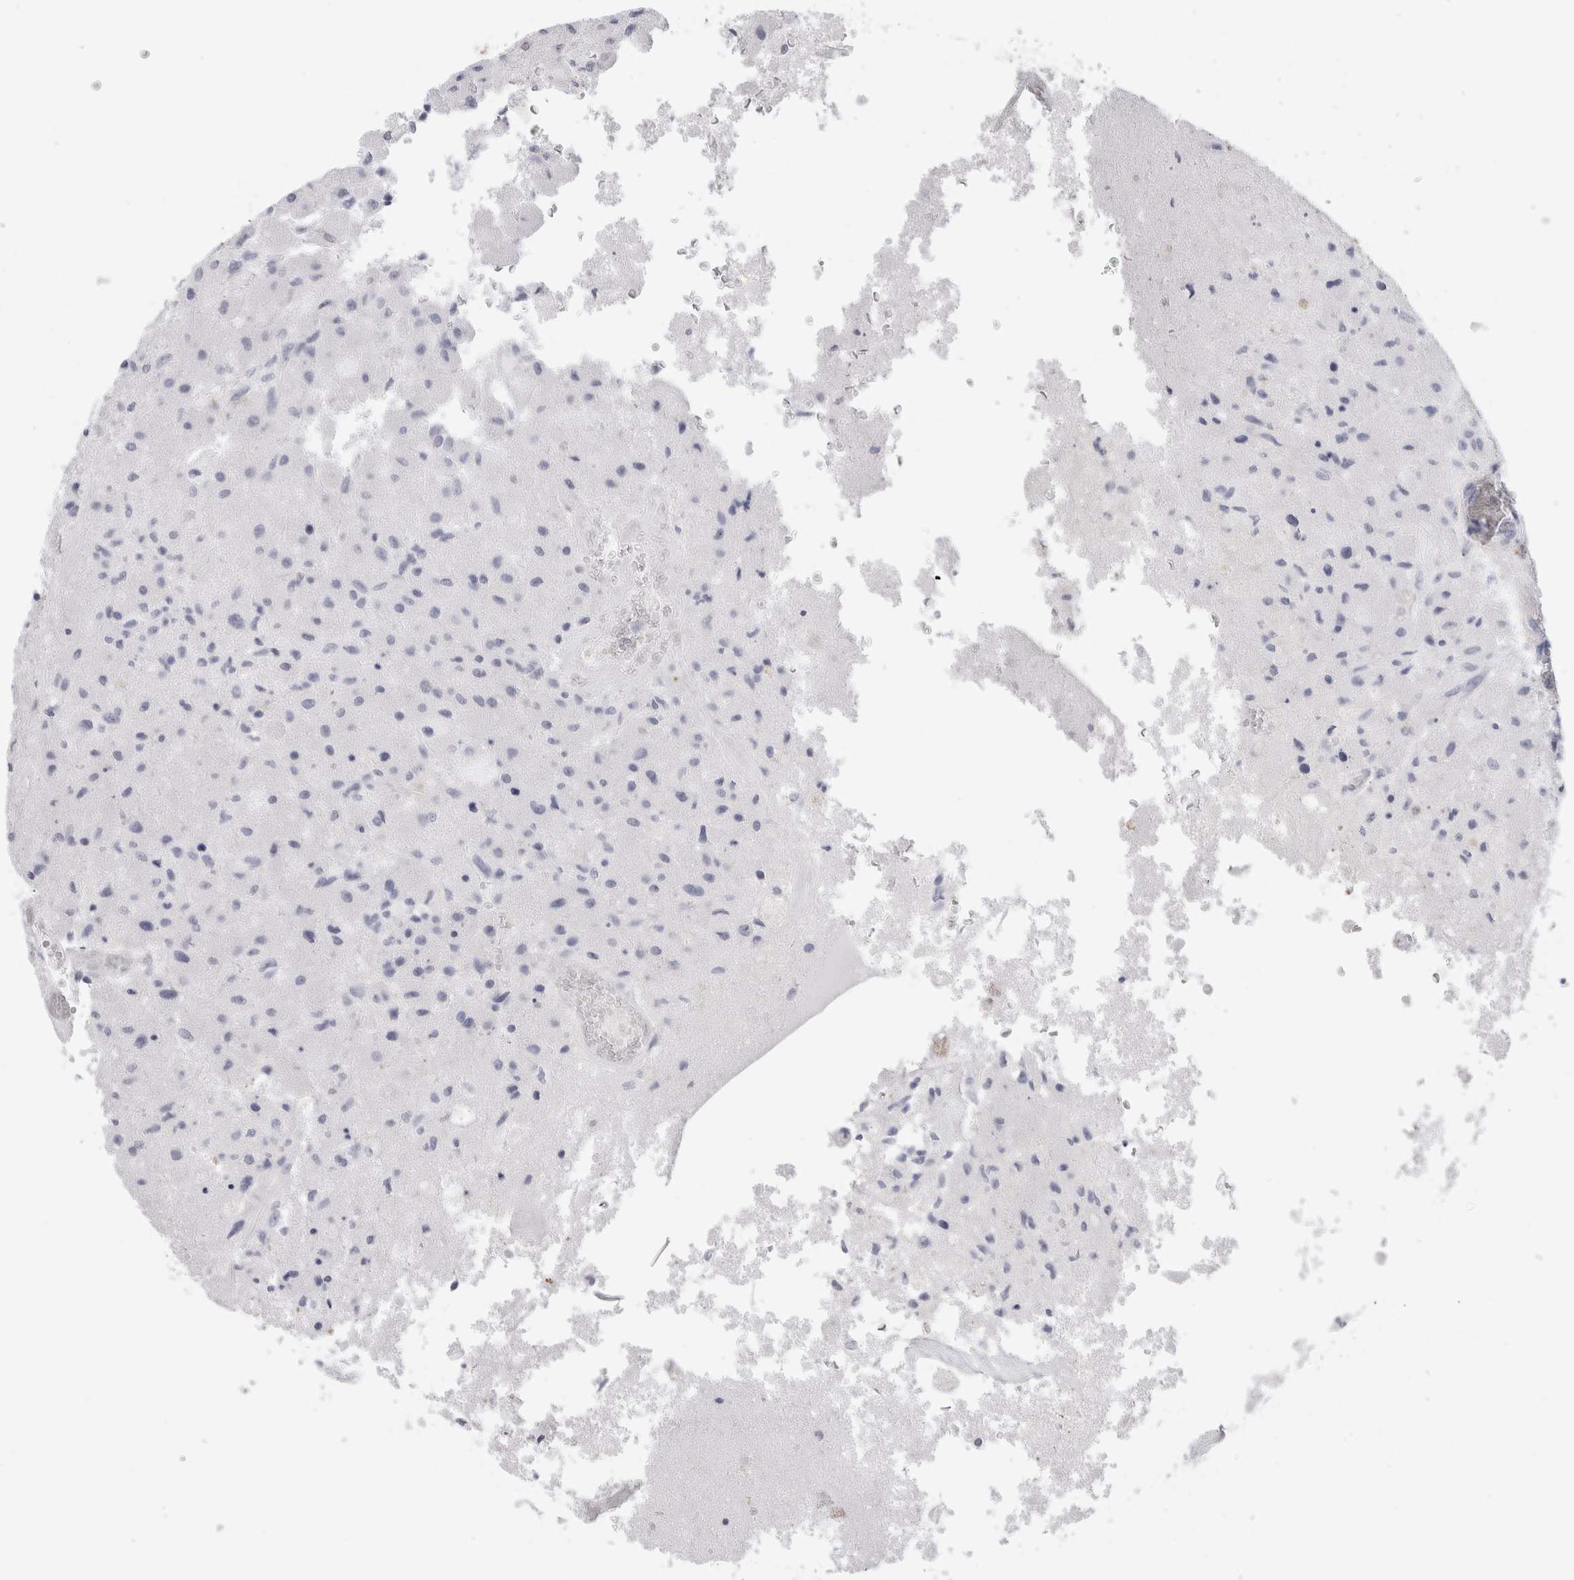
{"staining": {"intensity": "negative", "quantity": "none", "location": "none"}, "tissue": "glioma", "cell_type": "Tumor cells", "image_type": "cancer", "snomed": [{"axis": "morphology", "description": "Normal tissue, NOS"}, {"axis": "morphology", "description": "Glioma, malignant, High grade"}, {"axis": "topography", "description": "Cerebral cortex"}], "caption": "Glioma stained for a protein using immunohistochemistry (IHC) exhibits no positivity tumor cells.", "gene": "MUC15", "patient": {"sex": "male", "age": 77}}